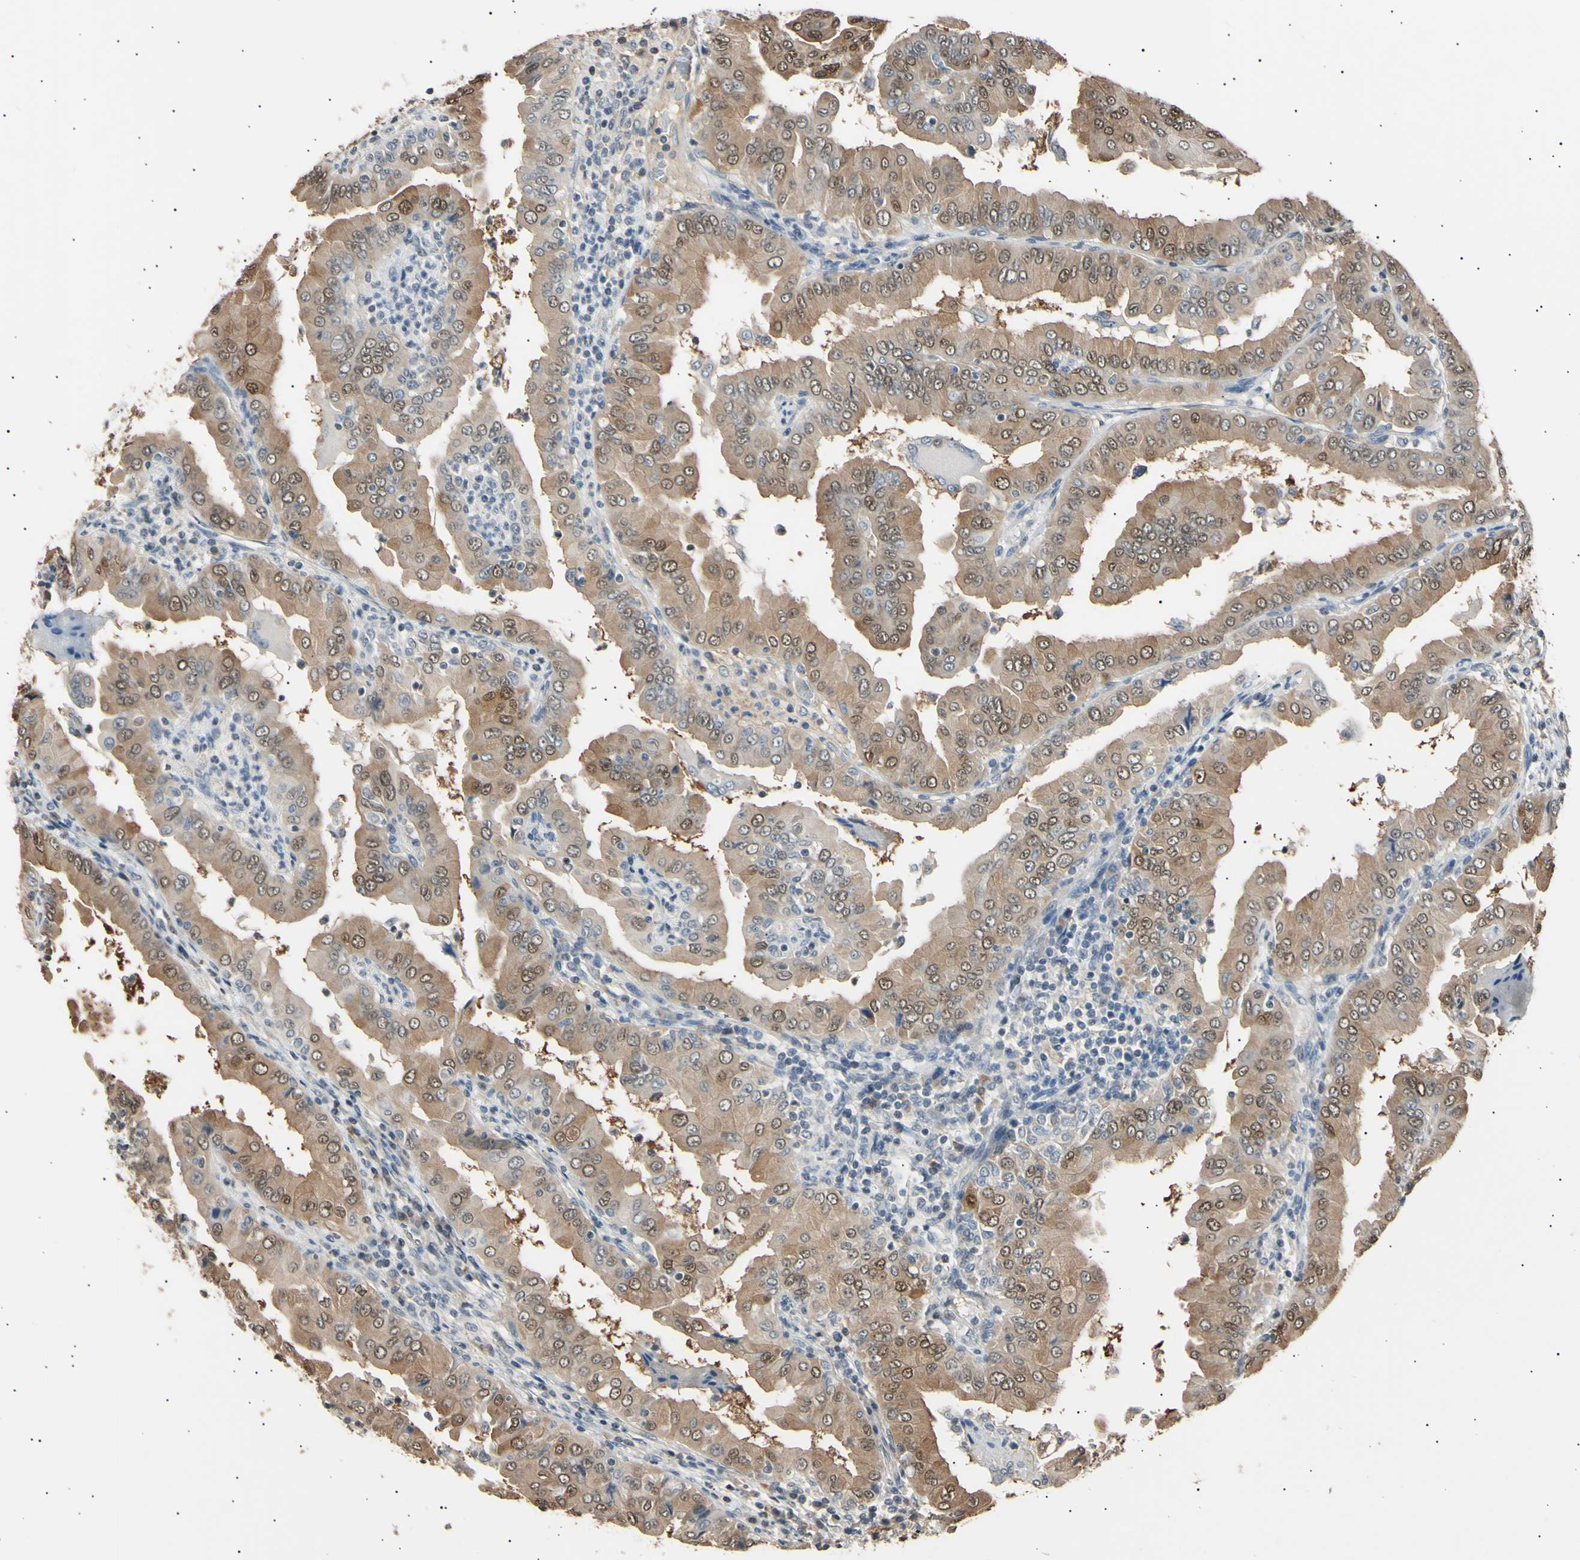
{"staining": {"intensity": "moderate", "quantity": ">75%", "location": "cytoplasmic/membranous,nuclear"}, "tissue": "thyroid cancer", "cell_type": "Tumor cells", "image_type": "cancer", "snomed": [{"axis": "morphology", "description": "Papillary adenocarcinoma, NOS"}, {"axis": "topography", "description": "Thyroid gland"}], "caption": "Papillary adenocarcinoma (thyroid) stained with a protein marker shows moderate staining in tumor cells.", "gene": "AK1", "patient": {"sex": "male", "age": 33}}